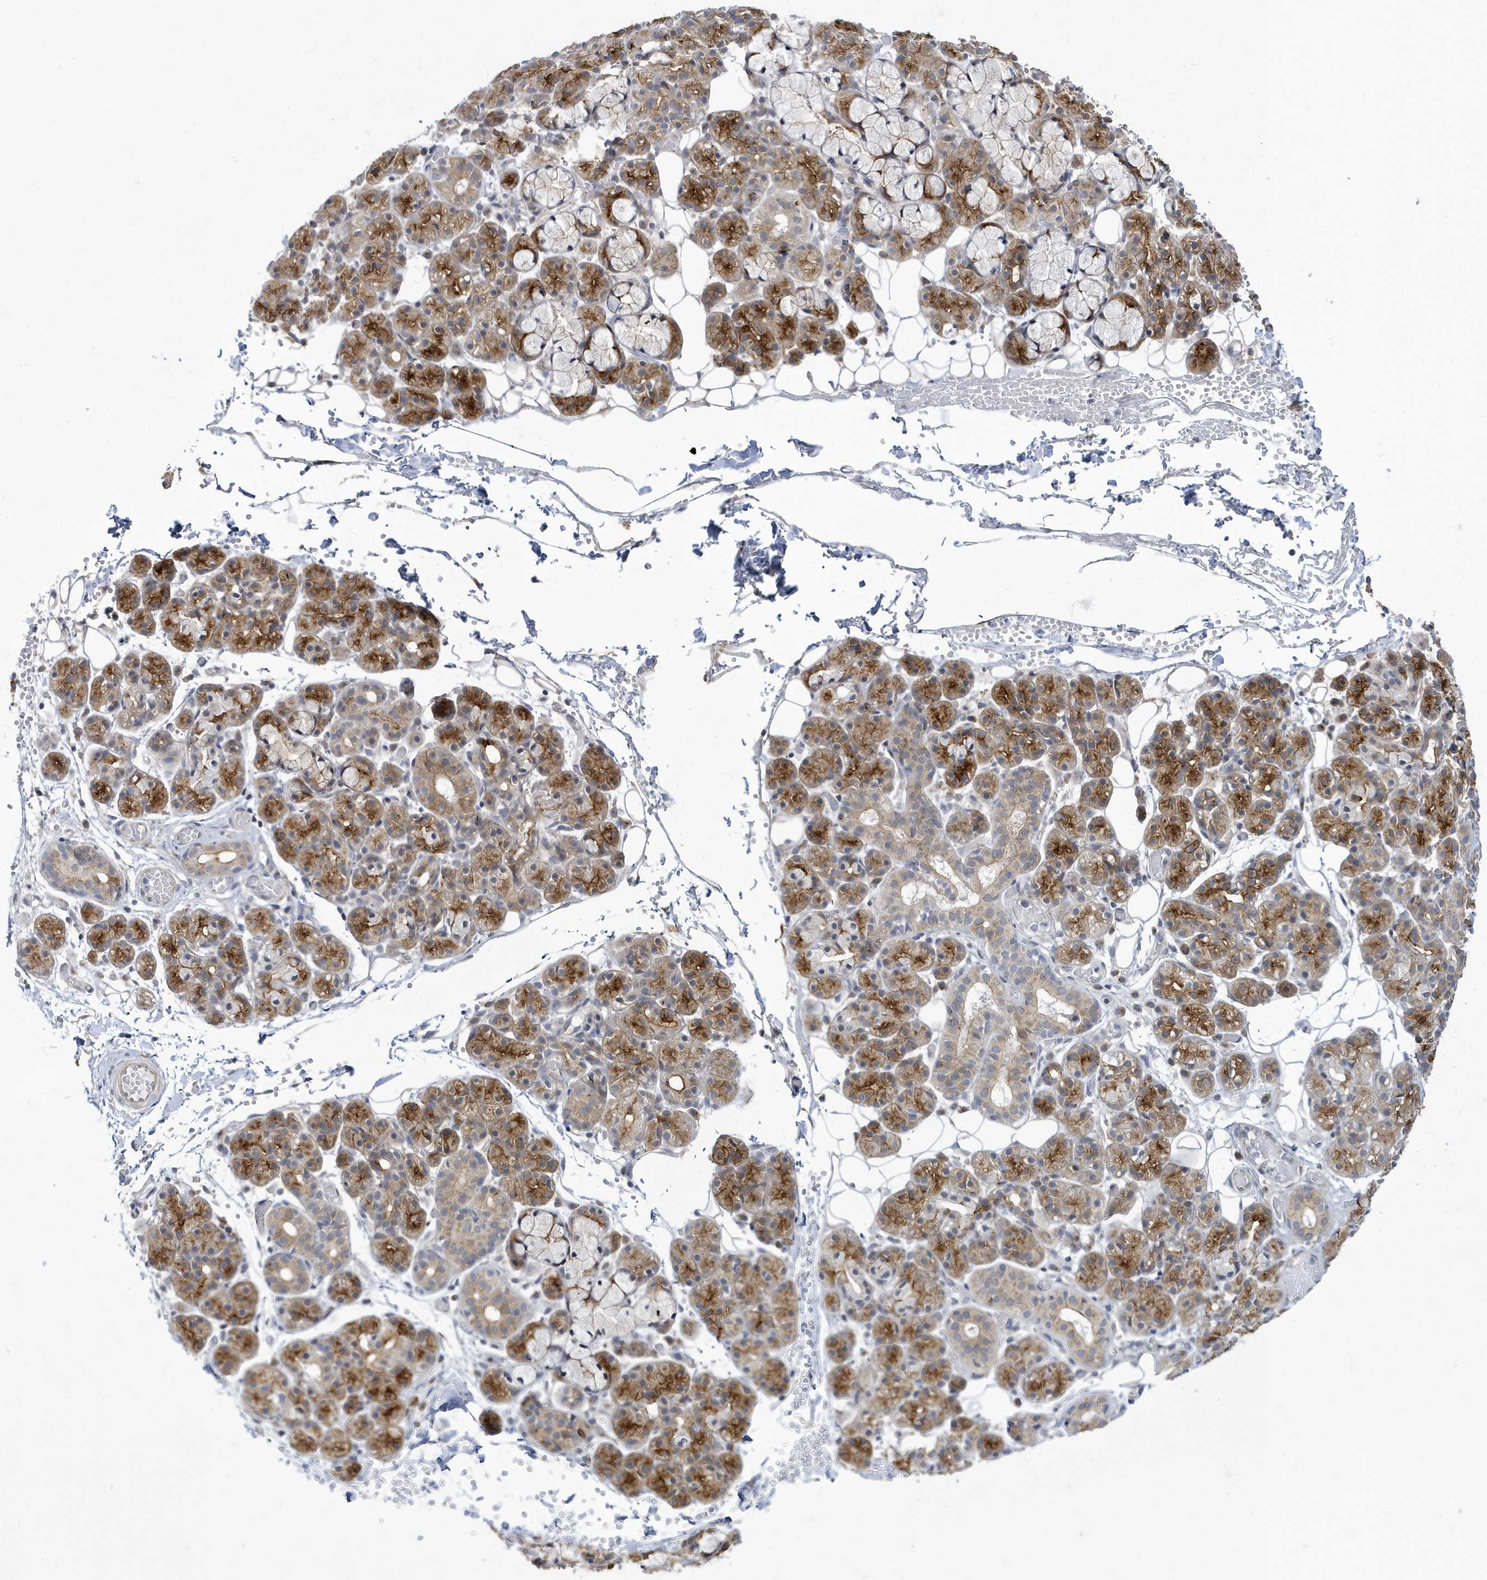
{"staining": {"intensity": "strong", "quantity": "<25%", "location": "cytoplasmic/membranous"}, "tissue": "salivary gland", "cell_type": "Glandular cells", "image_type": "normal", "snomed": [{"axis": "morphology", "description": "Normal tissue, NOS"}, {"axis": "topography", "description": "Salivary gland"}], "caption": "This micrograph displays immunohistochemistry staining of unremarkable human salivary gland, with medium strong cytoplasmic/membranous positivity in about <25% of glandular cells.", "gene": "ZNF654", "patient": {"sex": "male", "age": 63}}